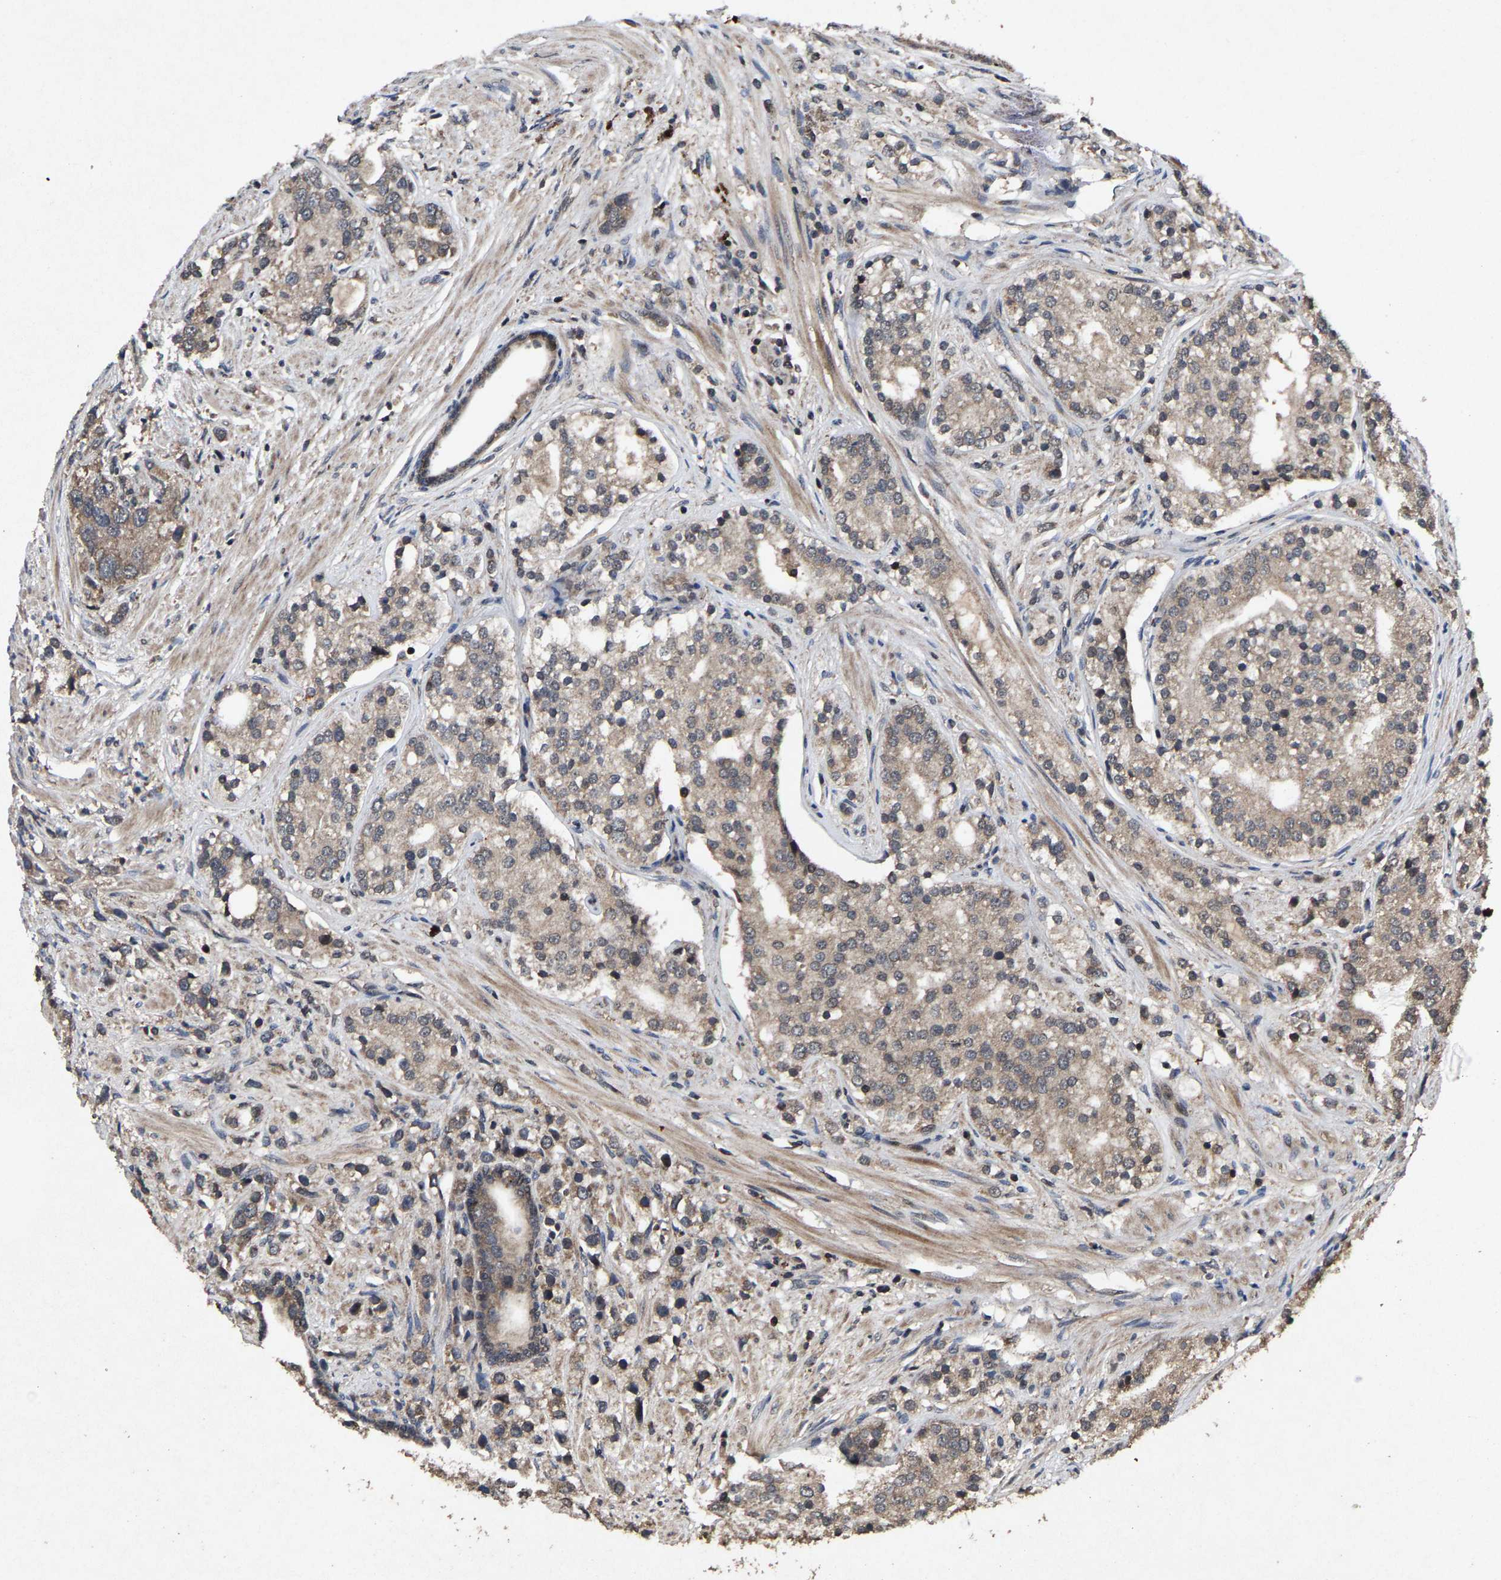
{"staining": {"intensity": "weak", "quantity": ">75%", "location": "cytoplasmic/membranous"}, "tissue": "prostate cancer", "cell_type": "Tumor cells", "image_type": "cancer", "snomed": [{"axis": "morphology", "description": "Adenocarcinoma, High grade"}, {"axis": "topography", "description": "Prostate"}], "caption": "This histopathology image demonstrates immunohistochemistry staining of high-grade adenocarcinoma (prostate), with low weak cytoplasmic/membranous expression in approximately >75% of tumor cells.", "gene": "HAUS6", "patient": {"sex": "male", "age": 50}}